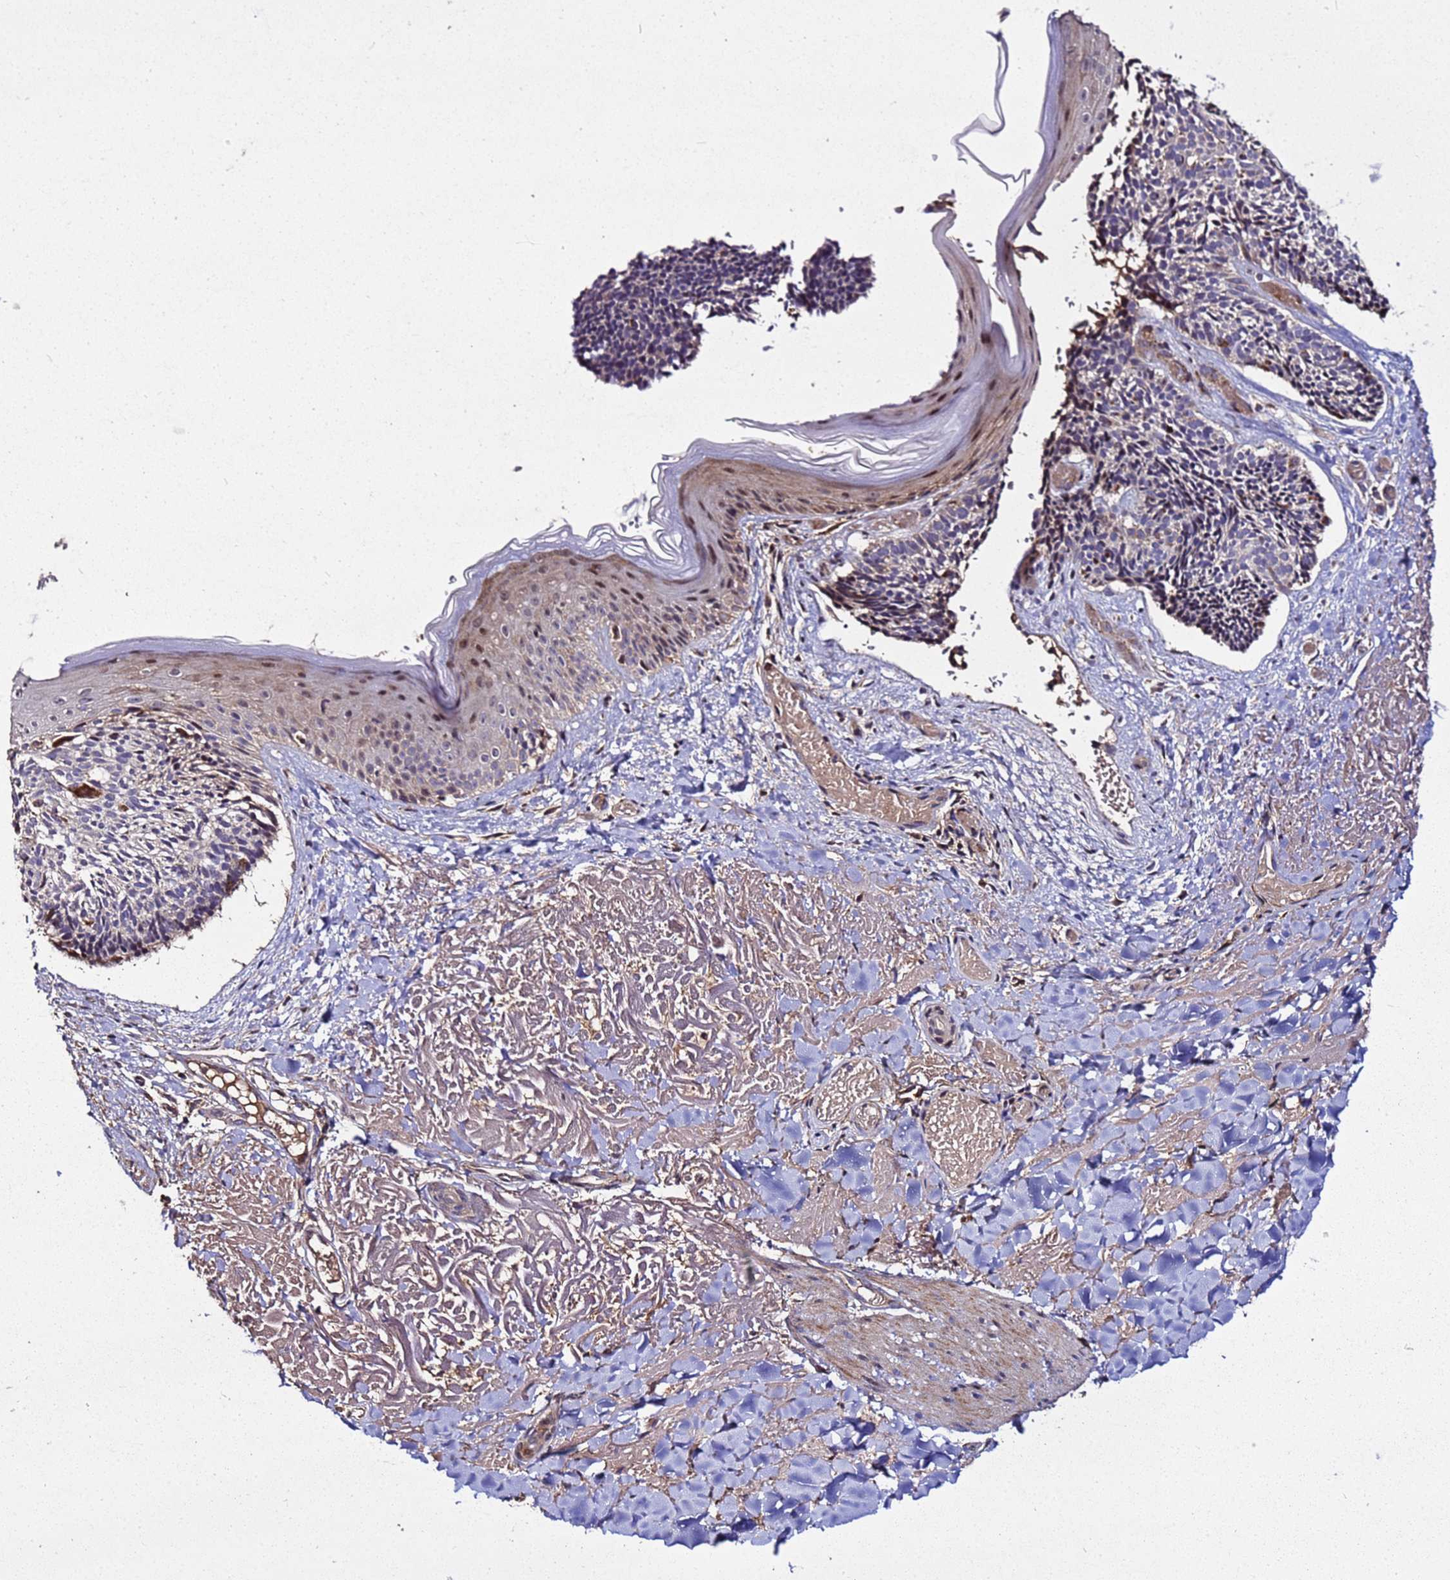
{"staining": {"intensity": "moderate", "quantity": "<25%", "location": "cytoplasmic/membranous"}, "tissue": "skin cancer", "cell_type": "Tumor cells", "image_type": "cancer", "snomed": [{"axis": "morphology", "description": "Basal cell carcinoma"}, {"axis": "topography", "description": "Skin"}], "caption": "Tumor cells demonstrate low levels of moderate cytoplasmic/membranous staining in approximately <25% of cells in human skin cancer. The protein is shown in brown color, while the nuclei are stained blue.", "gene": "WNK4", "patient": {"sex": "male", "age": 84}}